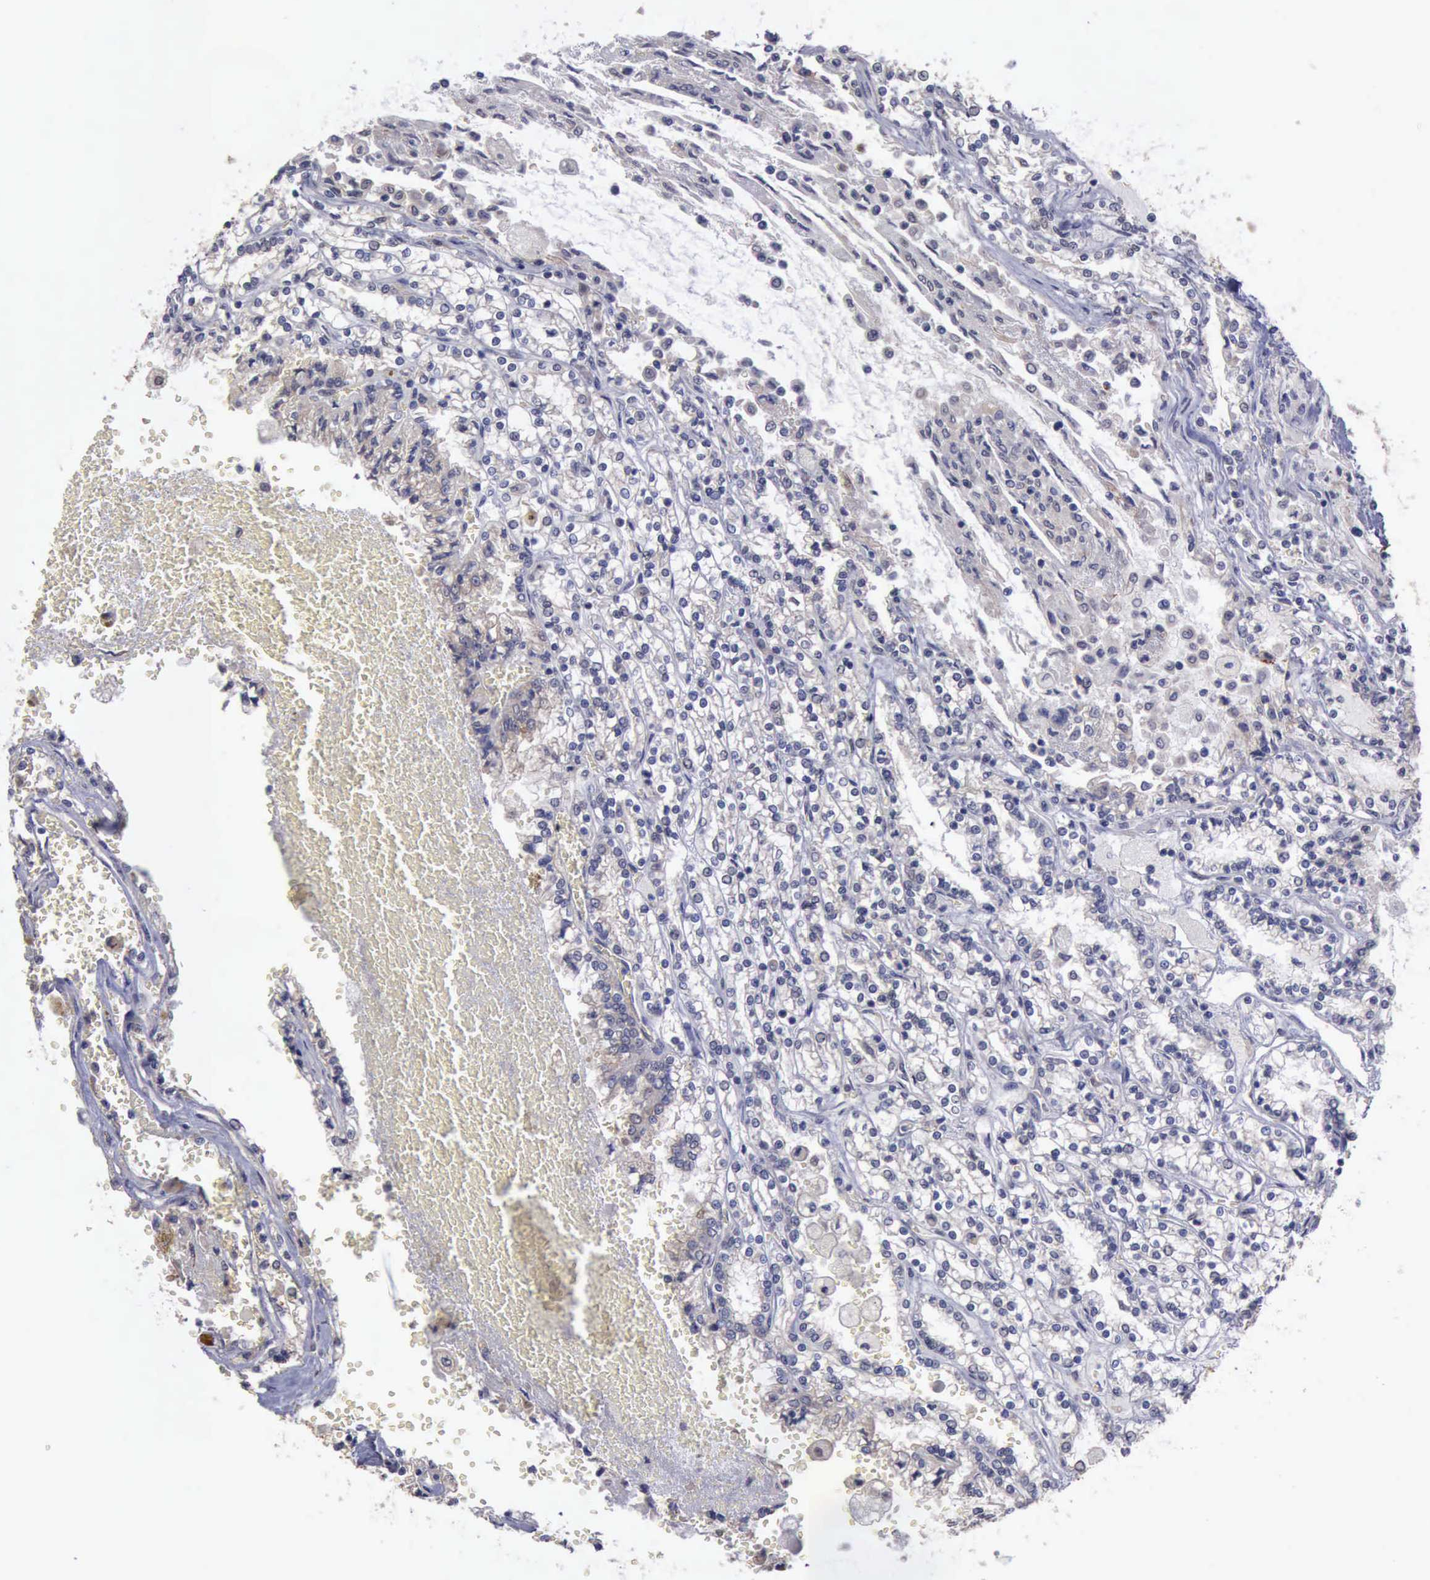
{"staining": {"intensity": "negative", "quantity": "none", "location": "none"}, "tissue": "renal cancer", "cell_type": "Tumor cells", "image_type": "cancer", "snomed": [{"axis": "morphology", "description": "Adenocarcinoma, NOS"}, {"axis": "topography", "description": "Kidney"}], "caption": "This is a image of IHC staining of adenocarcinoma (renal), which shows no positivity in tumor cells.", "gene": "PHKA1", "patient": {"sex": "female", "age": 56}}